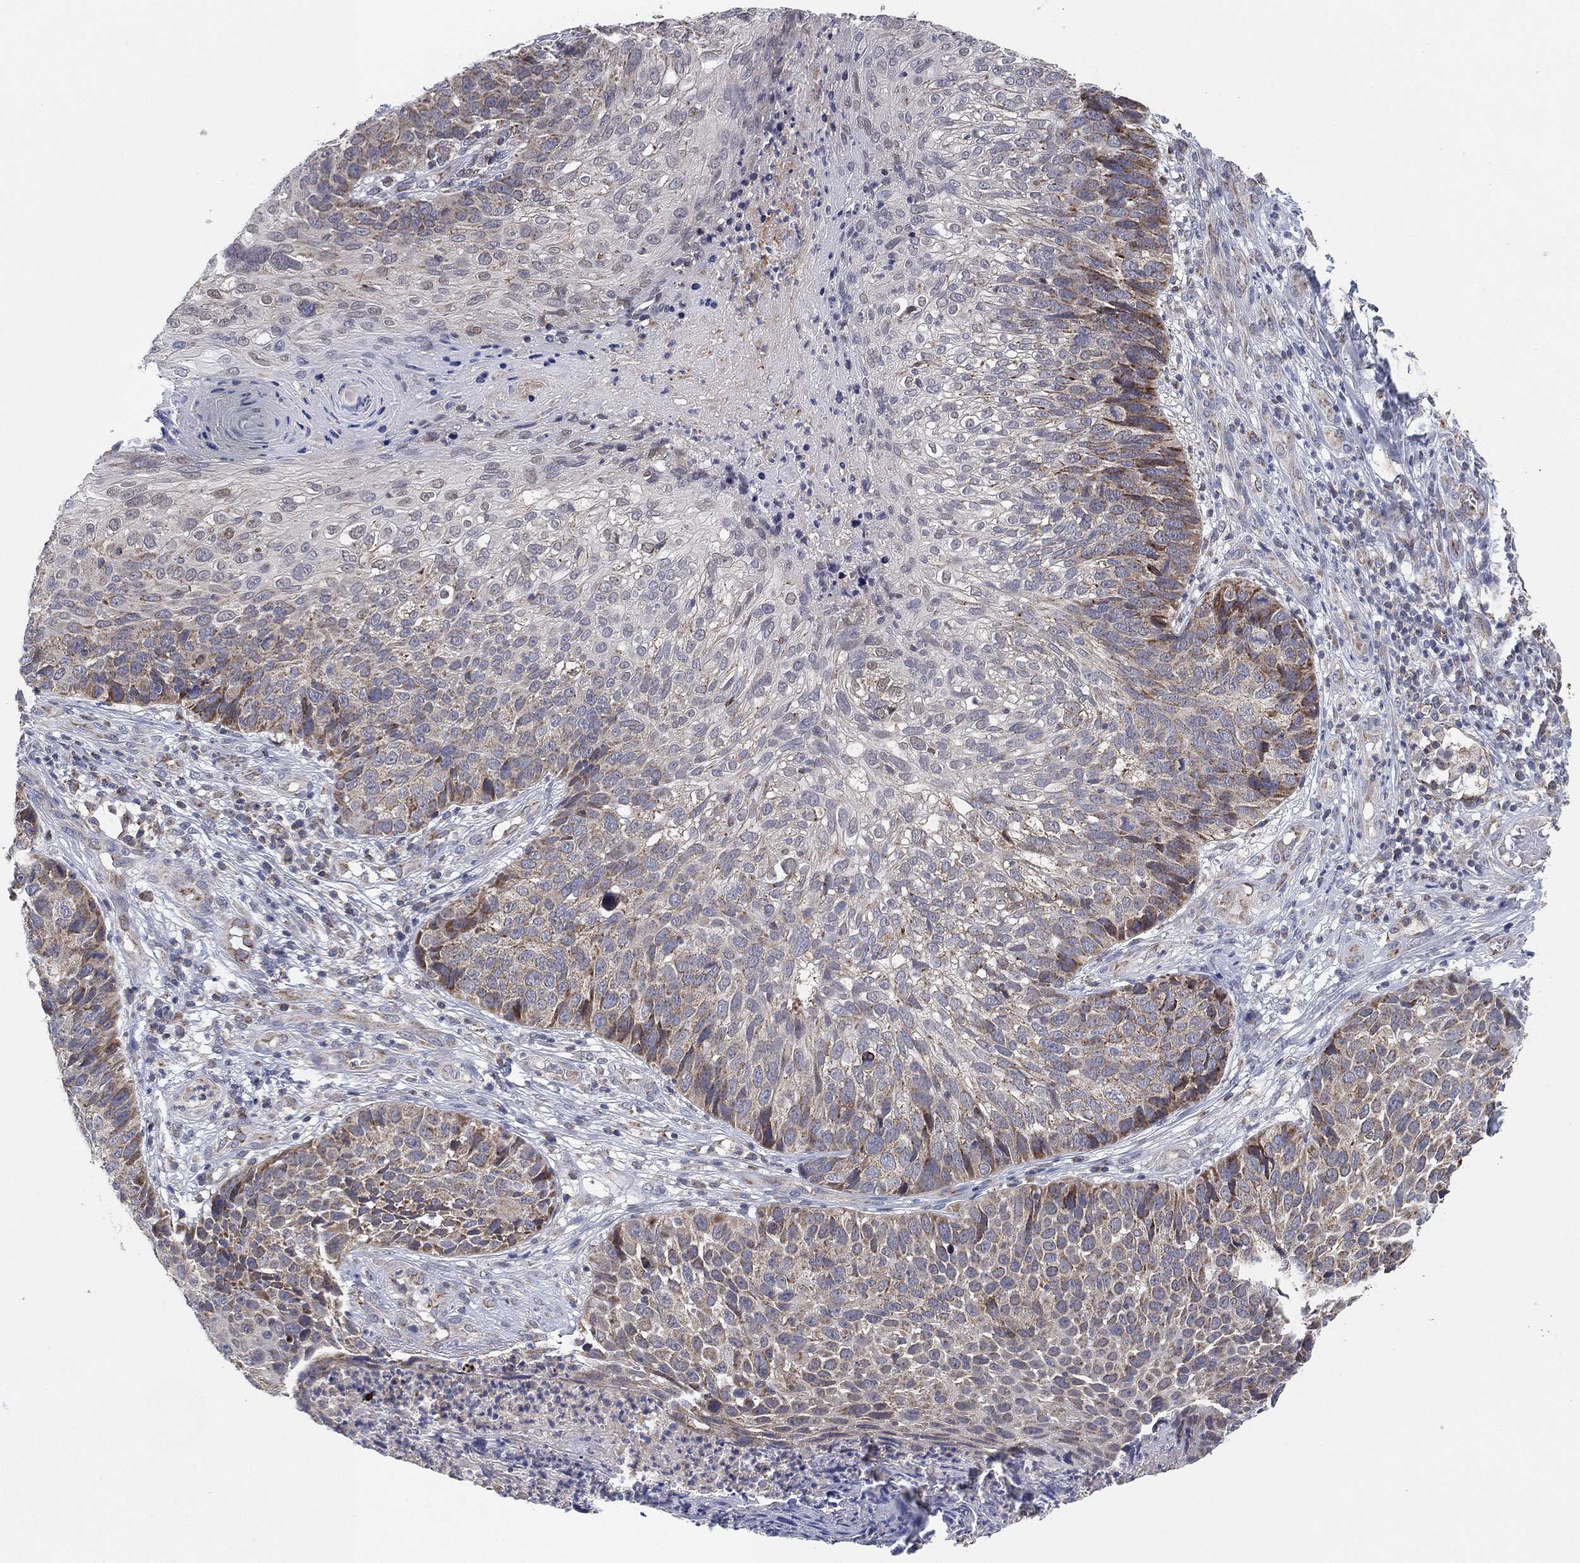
{"staining": {"intensity": "weak", "quantity": "25%-75%", "location": "cytoplasmic/membranous"}, "tissue": "skin cancer", "cell_type": "Tumor cells", "image_type": "cancer", "snomed": [{"axis": "morphology", "description": "Squamous cell carcinoma, NOS"}, {"axis": "topography", "description": "Skin"}], "caption": "The histopathology image exhibits immunohistochemical staining of skin squamous cell carcinoma. There is weak cytoplasmic/membranous expression is appreciated in approximately 25%-75% of tumor cells. (DAB IHC with brightfield microscopy, high magnification).", "gene": "PSMG4", "patient": {"sex": "male", "age": 92}}